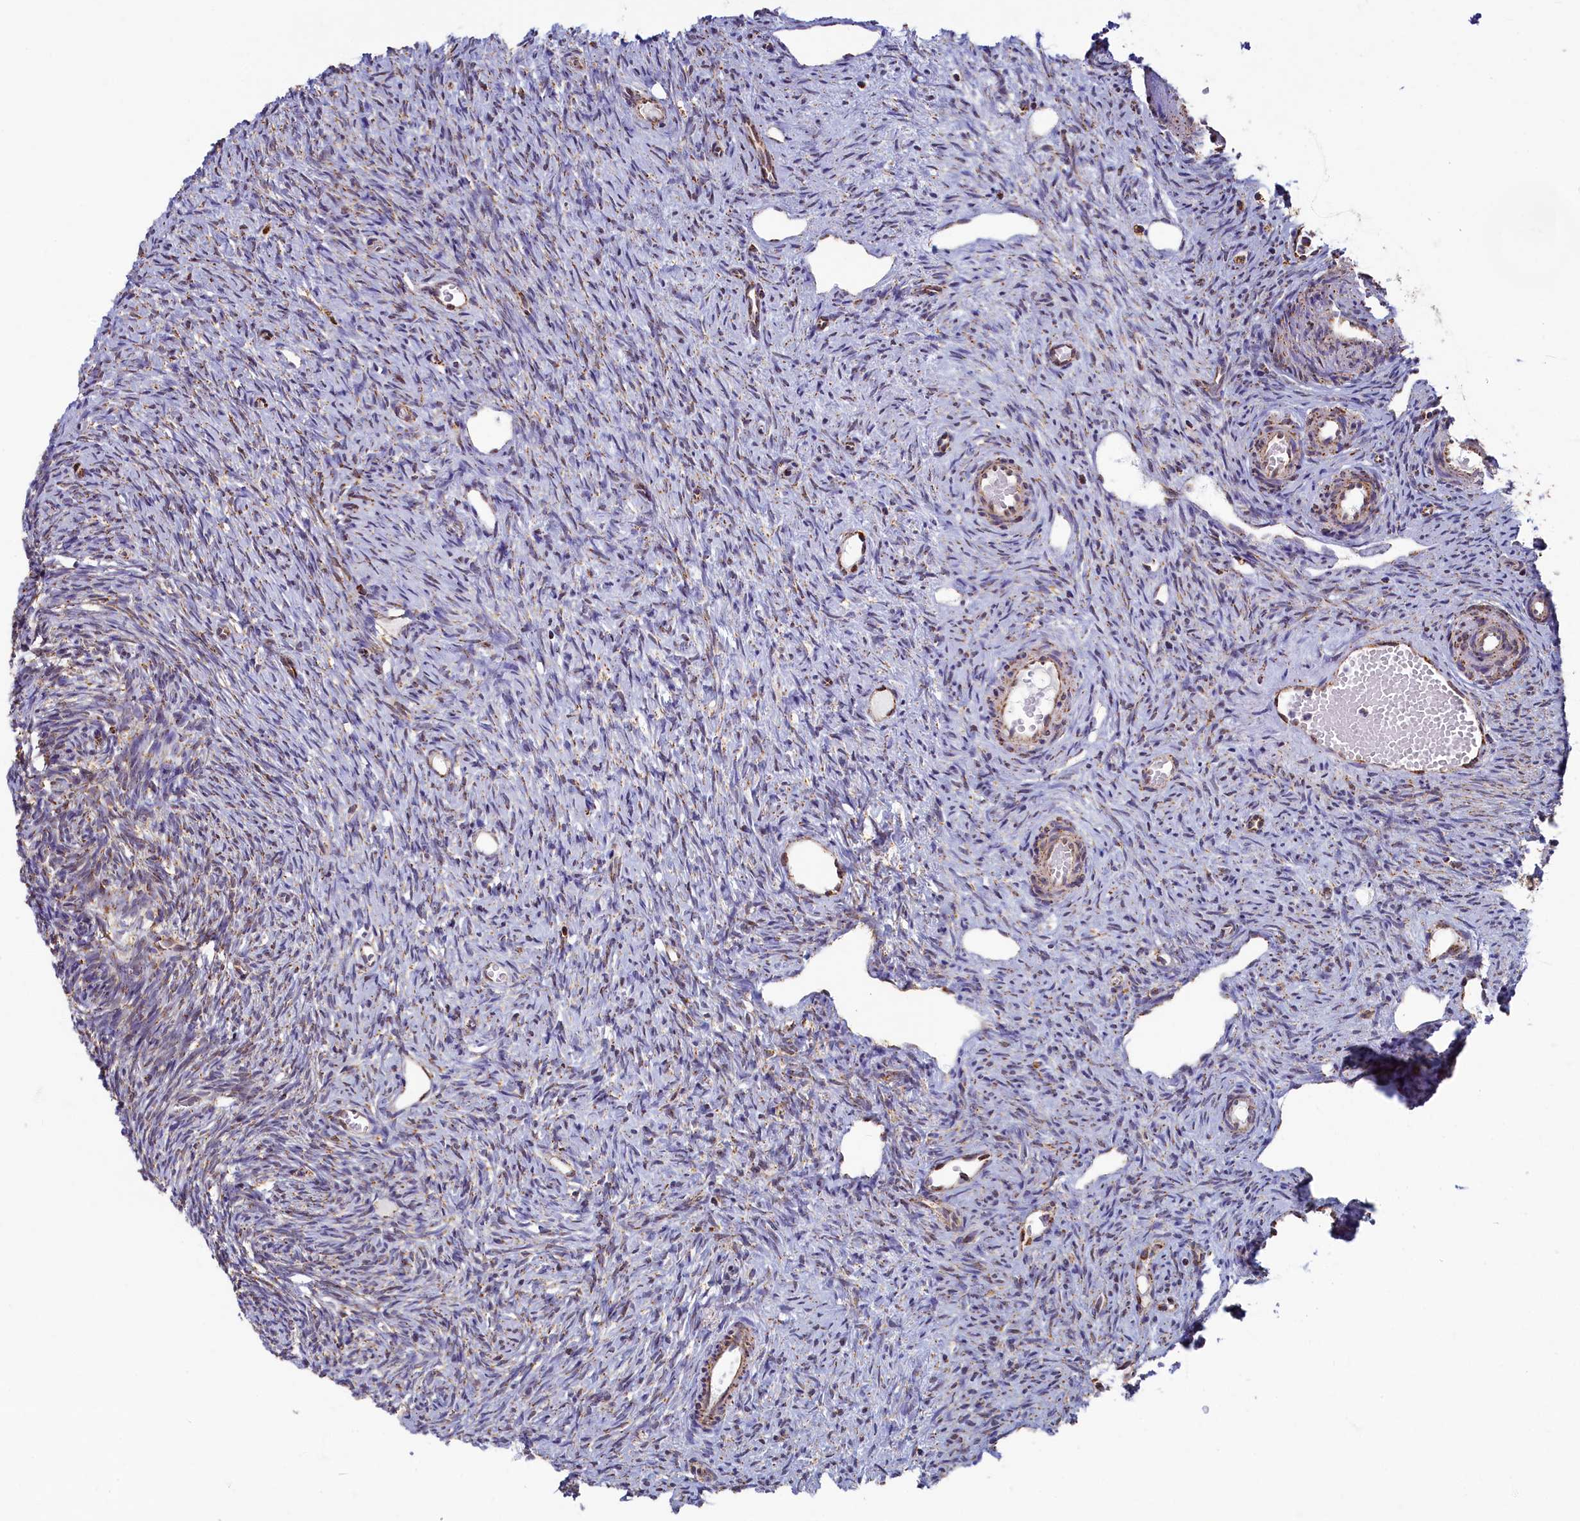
{"staining": {"intensity": "moderate", "quantity": ">75%", "location": "cytoplasmic/membranous"}, "tissue": "ovary", "cell_type": "Follicle cells", "image_type": "normal", "snomed": [{"axis": "morphology", "description": "Normal tissue, NOS"}, {"axis": "topography", "description": "Ovary"}], "caption": "Ovary stained with DAB (3,3'-diaminobenzidine) immunohistochemistry displays medium levels of moderate cytoplasmic/membranous staining in about >75% of follicle cells. The protein is stained brown, and the nuclei are stained in blue (DAB (3,3'-diaminobenzidine) IHC with brightfield microscopy, high magnification).", "gene": "SPR", "patient": {"sex": "female", "age": 51}}